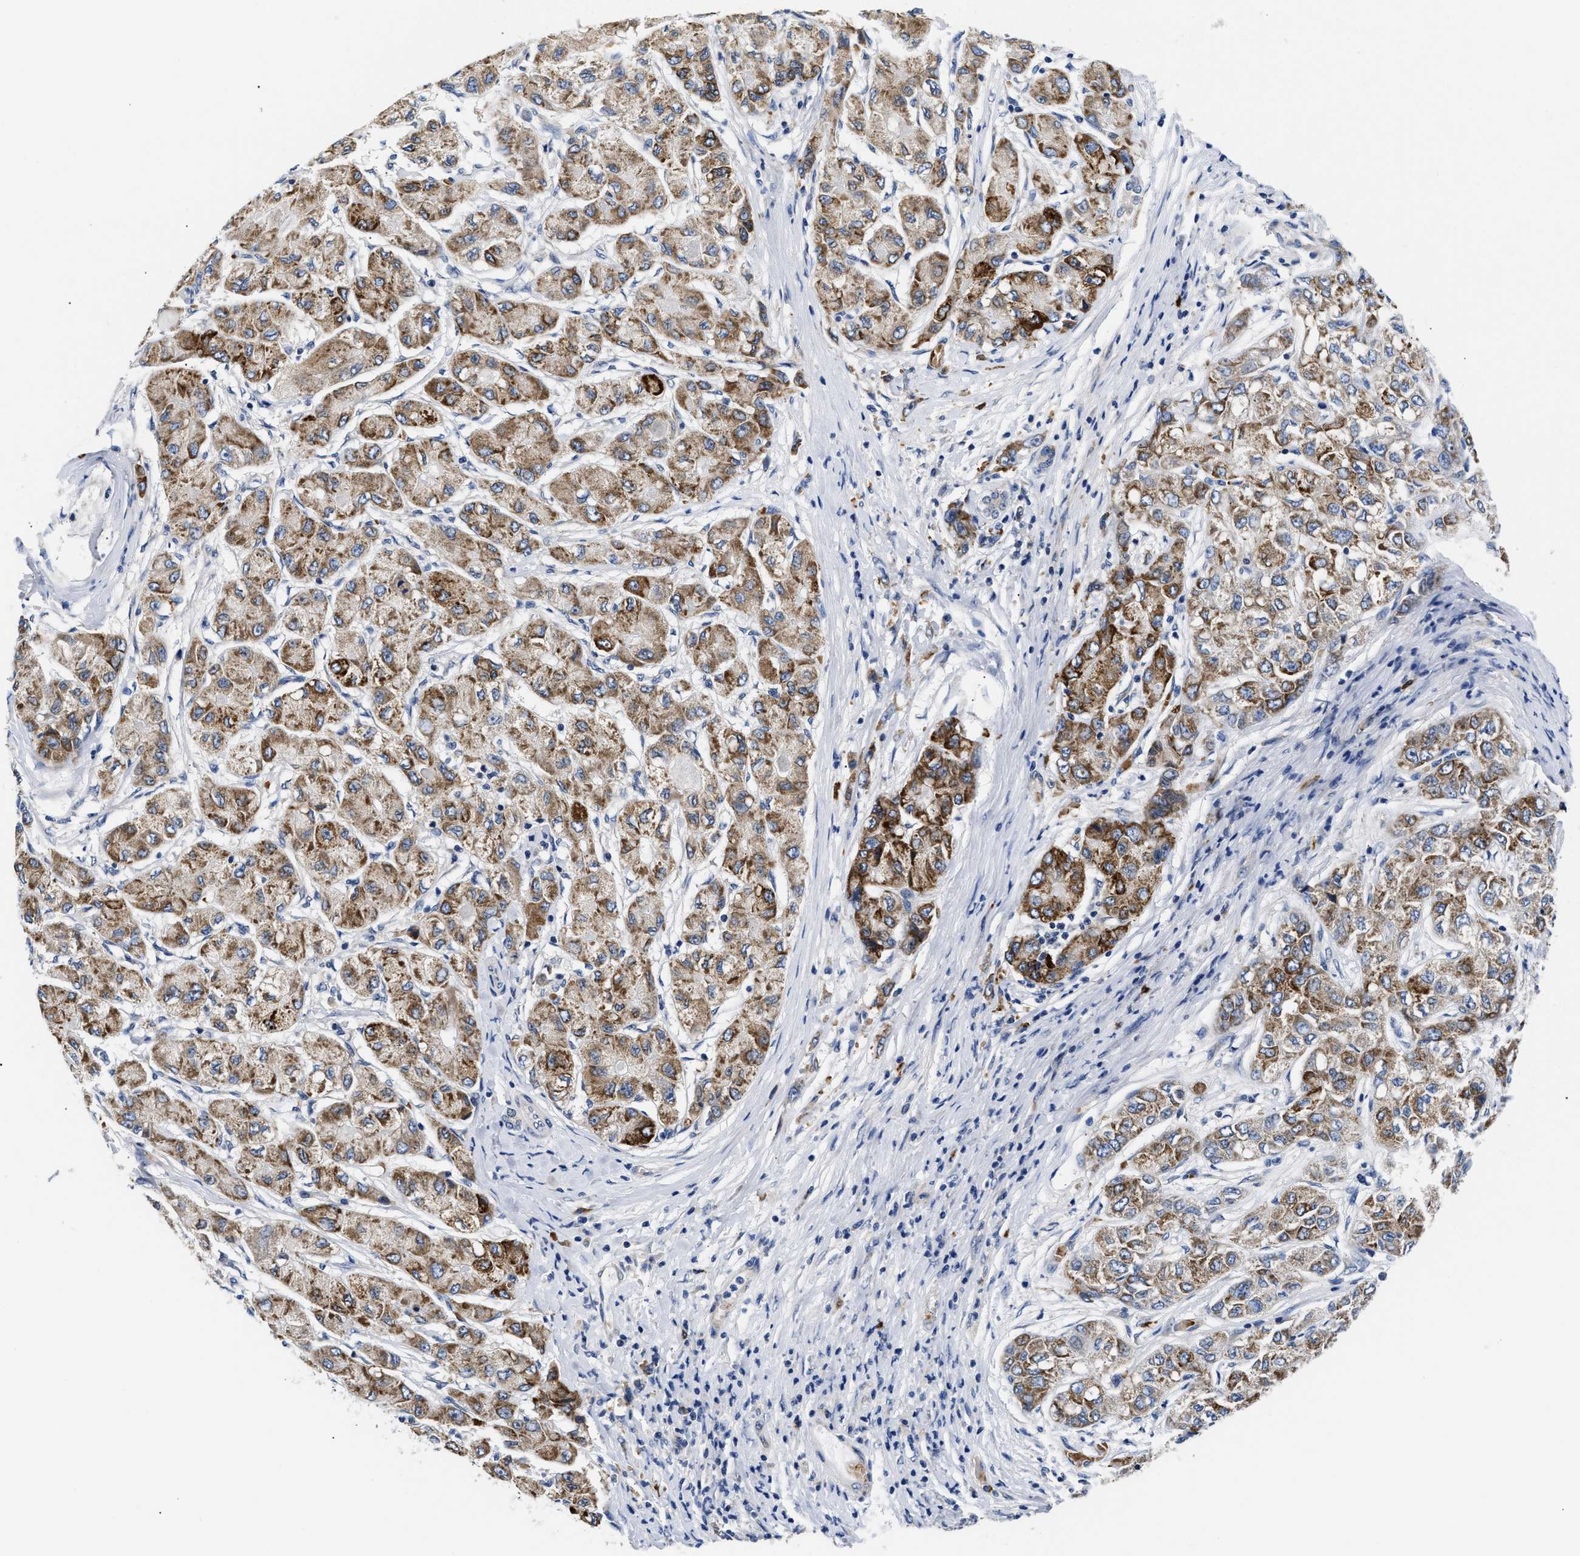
{"staining": {"intensity": "moderate", "quantity": ">75%", "location": "cytoplasmic/membranous"}, "tissue": "liver cancer", "cell_type": "Tumor cells", "image_type": "cancer", "snomed": [{"axis": "morphology", "description": "Carcinoma, Hepatocellular, NOS"}, {"axis": "topography", "description": "Liver"}], "caption": "Protein expression analysis of human hepatocellular carcinoma (liver) reveals moderate cytoplasmic/membranous positivity in approximately >75% of tumor cells. The staining was performed using DAB (3,3'-diaminobenzidine), with brown indicating positive protein expression. Nuclei are stained blue with hematoxylin.", "gene": "RINT1", "patient": {"sex": "male", "age": 80}}